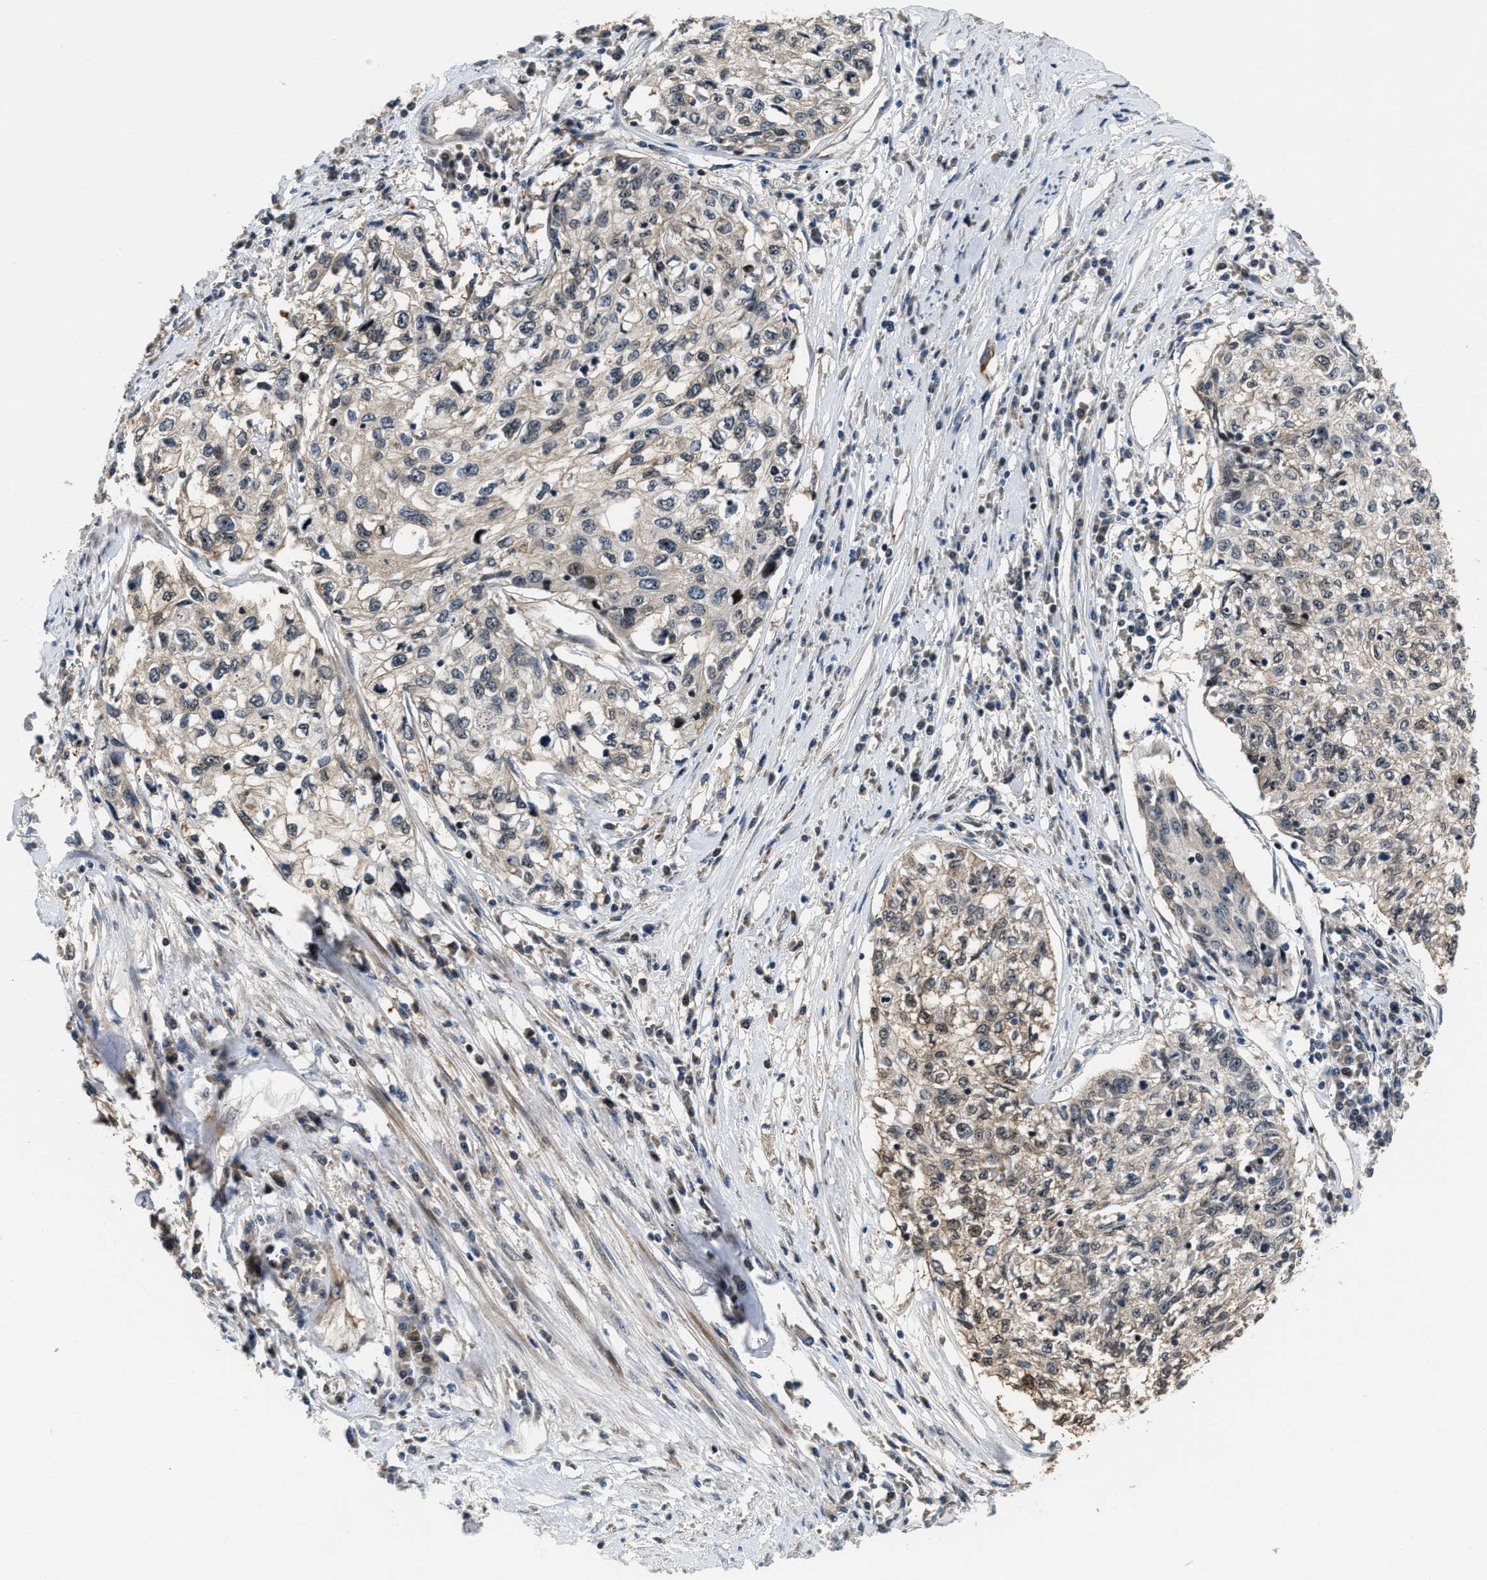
{"staining": {"intensity": "weak", "quantity": "25%-75%", "location": "cytoplasmic/membranous,nuclear"}, "tissue": "cervical cancer", "cell_type": "Tumor cells", "image_type": "cancer", "snomed": [{"axis": "morphology", "description": "Squamous cell carcinoma, NOS"}, {"axis": "topography", "description": "Cervix"}], "caption": "Cervical squamous cell carcinoma stained with a protein marker displays weak staining in tumor cells.", "gene": "ALDH3A2", "patient": {"sex": "female", "age": 57}}